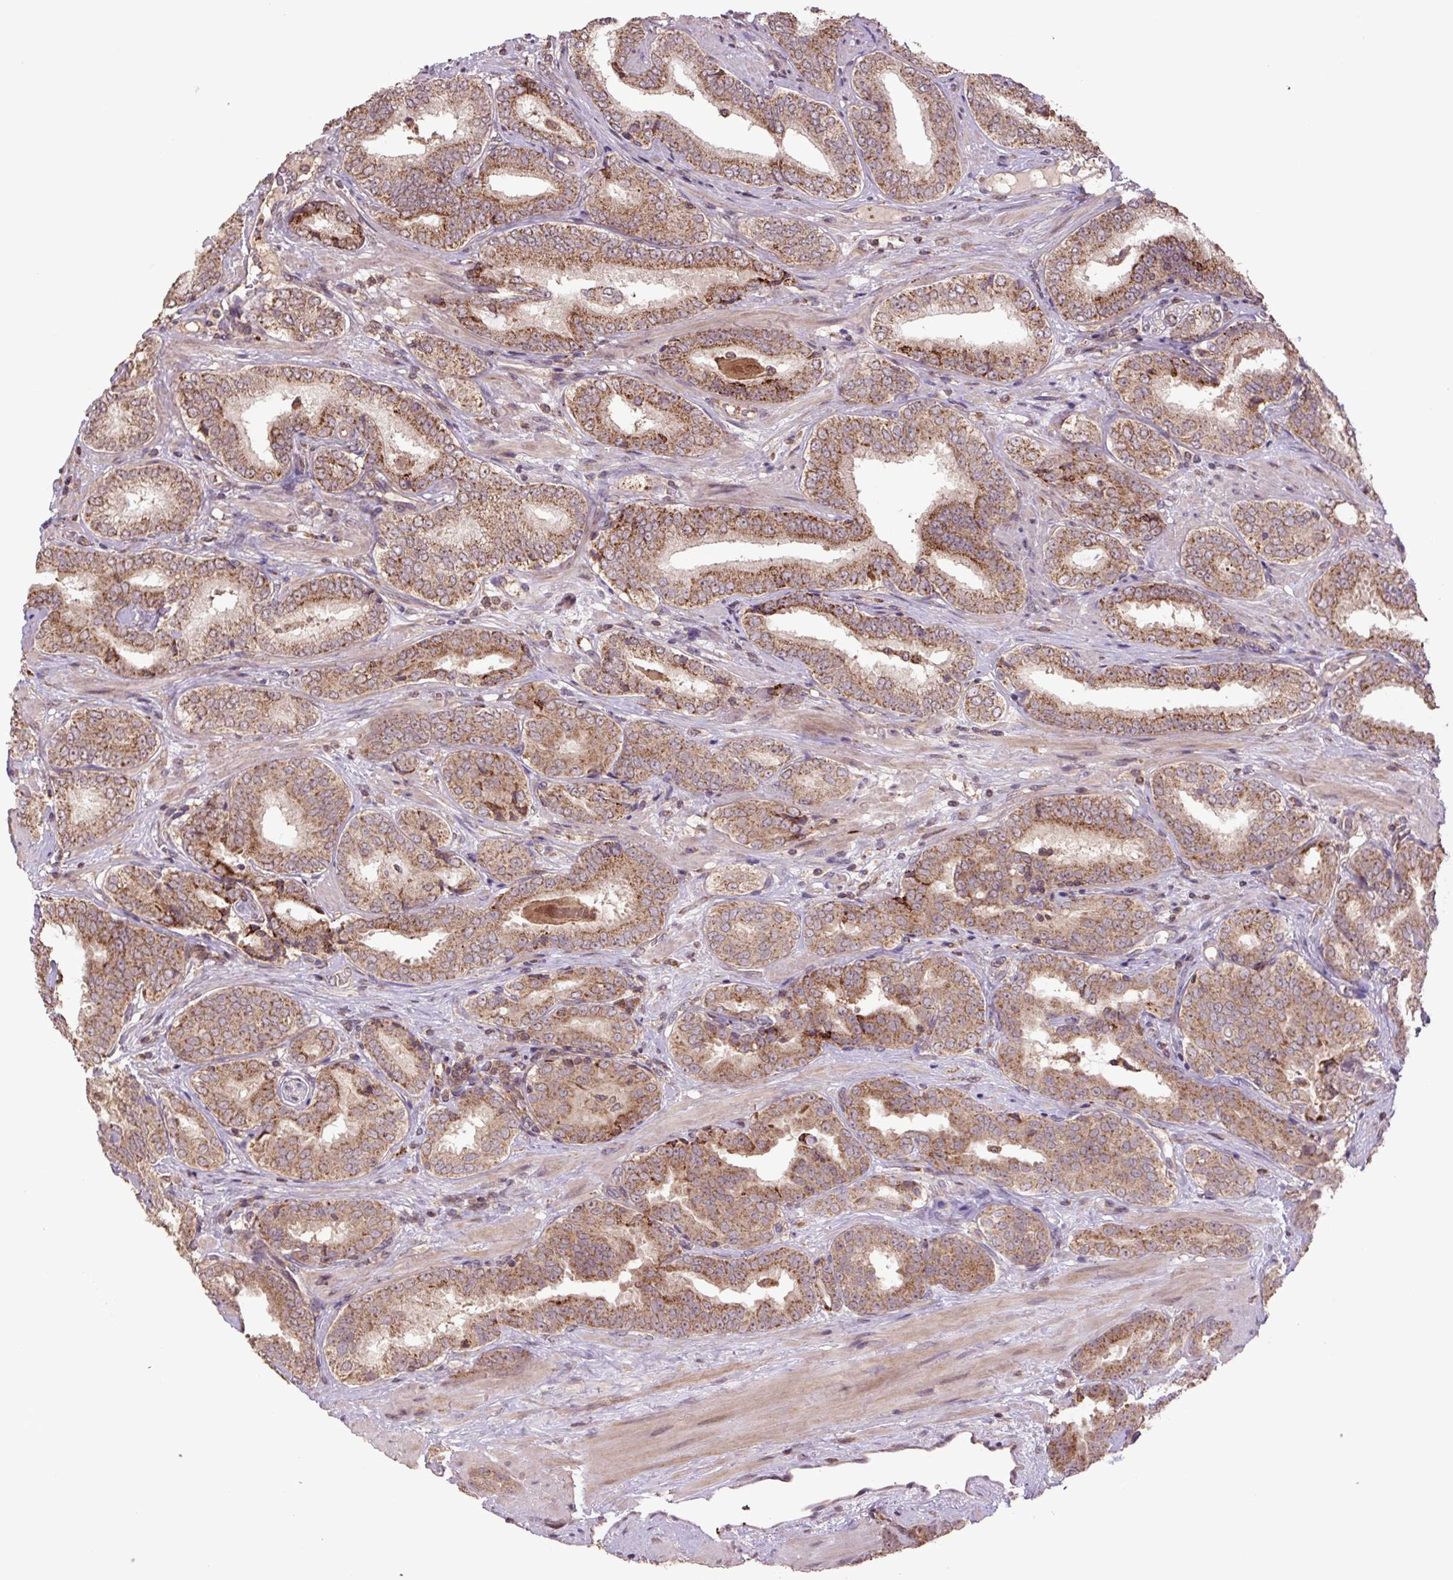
{"staining": {"intensity": "moderate", "quantity": ">75%", "location": "cytoplasmic/membranous"}, "tissue": "prostate cancer", "cell_type": "Tumor cells", "image_type": "cancer", "snomed": [{"axis": "morphology", "description": "Adenocarcinoma, High grade"}, {"axis": "topography", "description": "Prostate"}], "caption": "Prostate cancer (high-grade adenocarcinoma) stained with immunohistochemistry reveals moderate cytoplasmic/membranous expression in about >75% of tumor cells. The staining was performed using DAB, with brown indicating positive protein expression. Nuclei are stained blue with hematoxylin.", "gene": "TMEM160", "patient": {"sex": "male", "age": 72}}